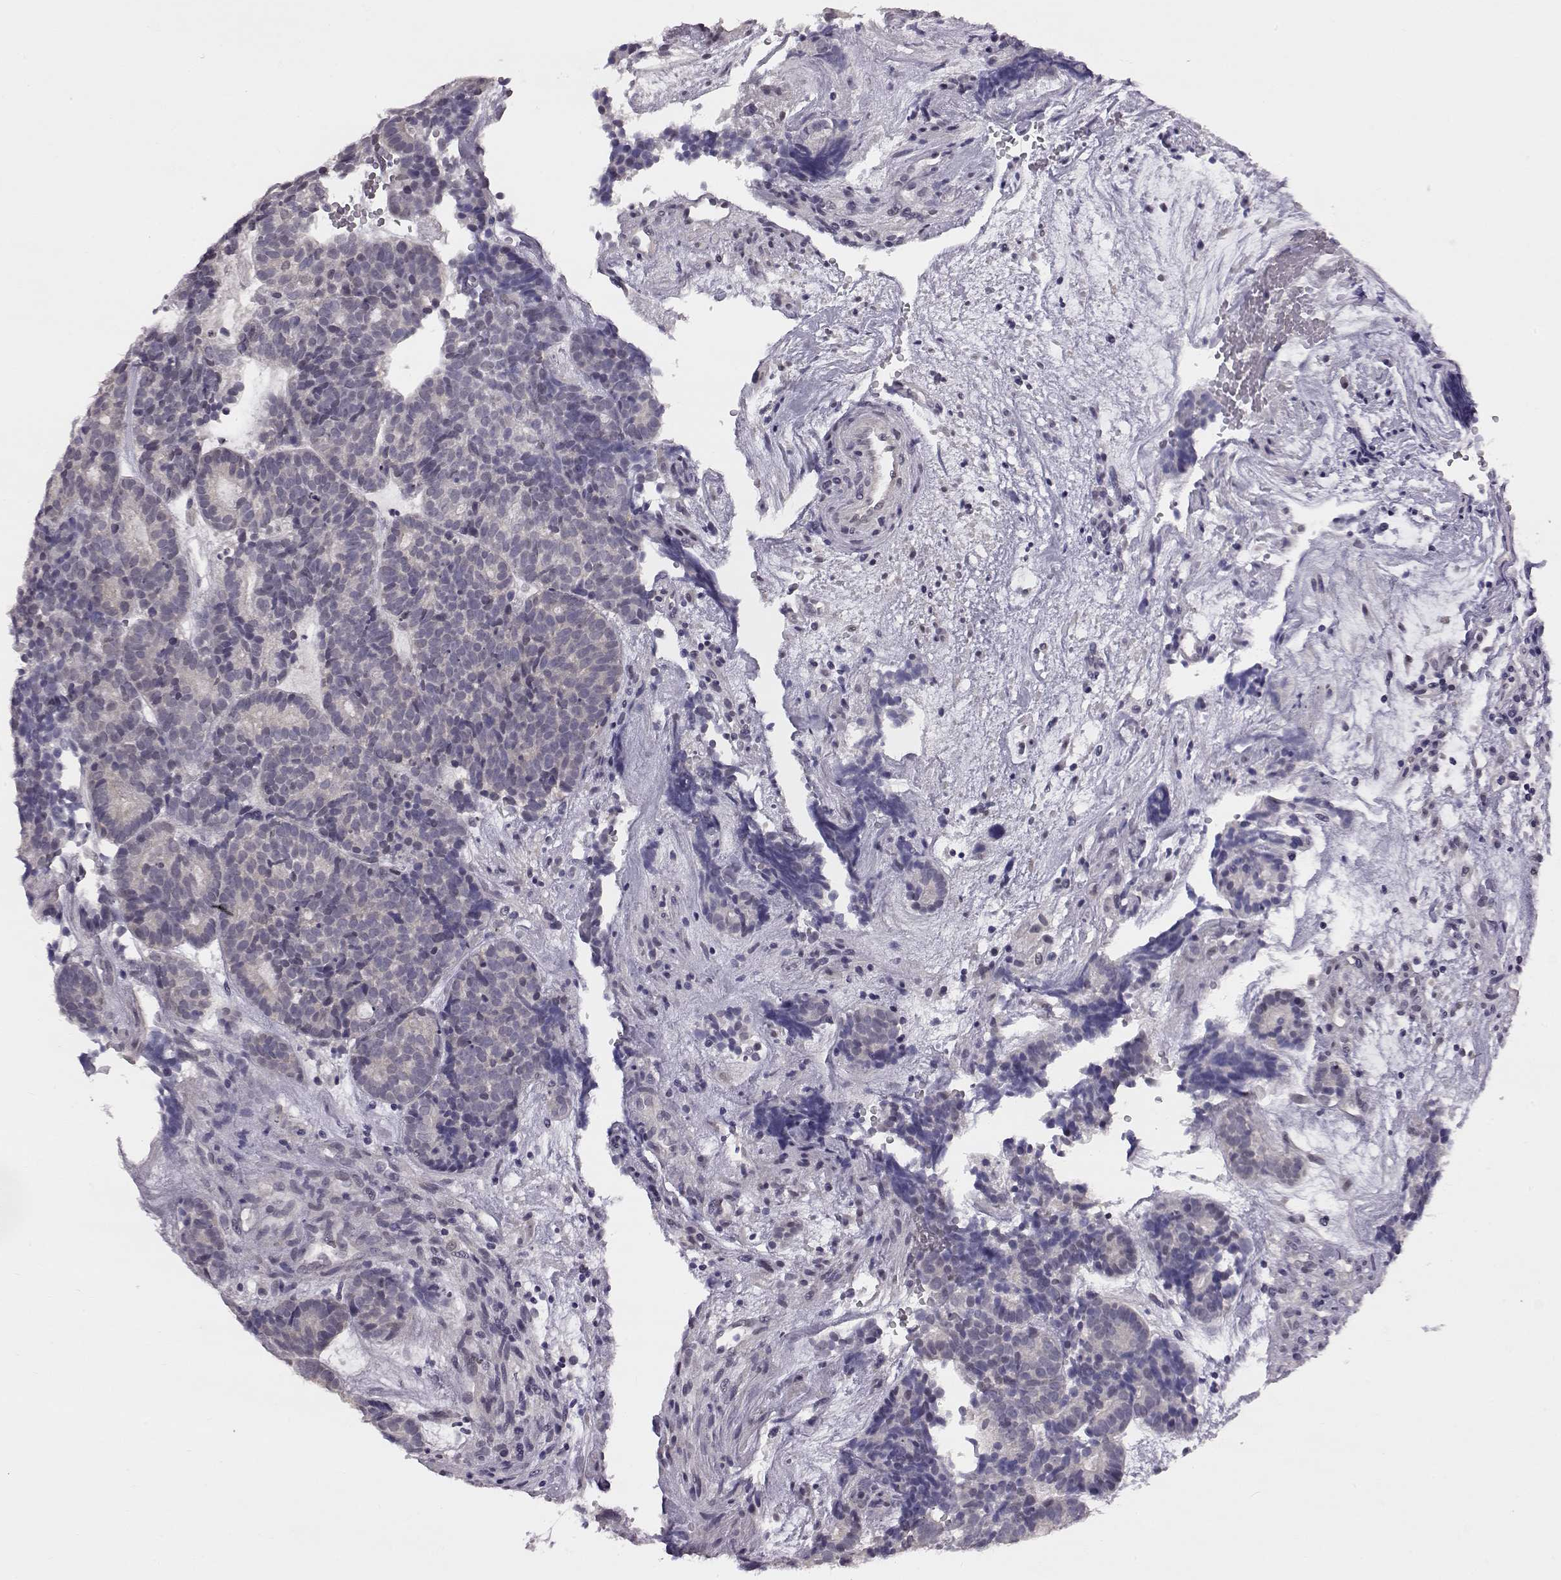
{"staining": {"intensity": "negative", "quantity": "none", "location": "none"}, "tissue": "head and neck cancer", "cell_type": "Tumor cells", "image_type": "cancer", "snomed": [{"axis": "morphology", "description": "Adenocarcinoma, NOS"}, {"axis": "topography", "description": "Head-Neck"}], "caption": "This is an immunohistochemistry (IHC) image of head and neck adenocarcinoma. There is no positivity in tumor cells.", "gene": "C10orf62", "patient": {"sex": "female", "age": 81}}